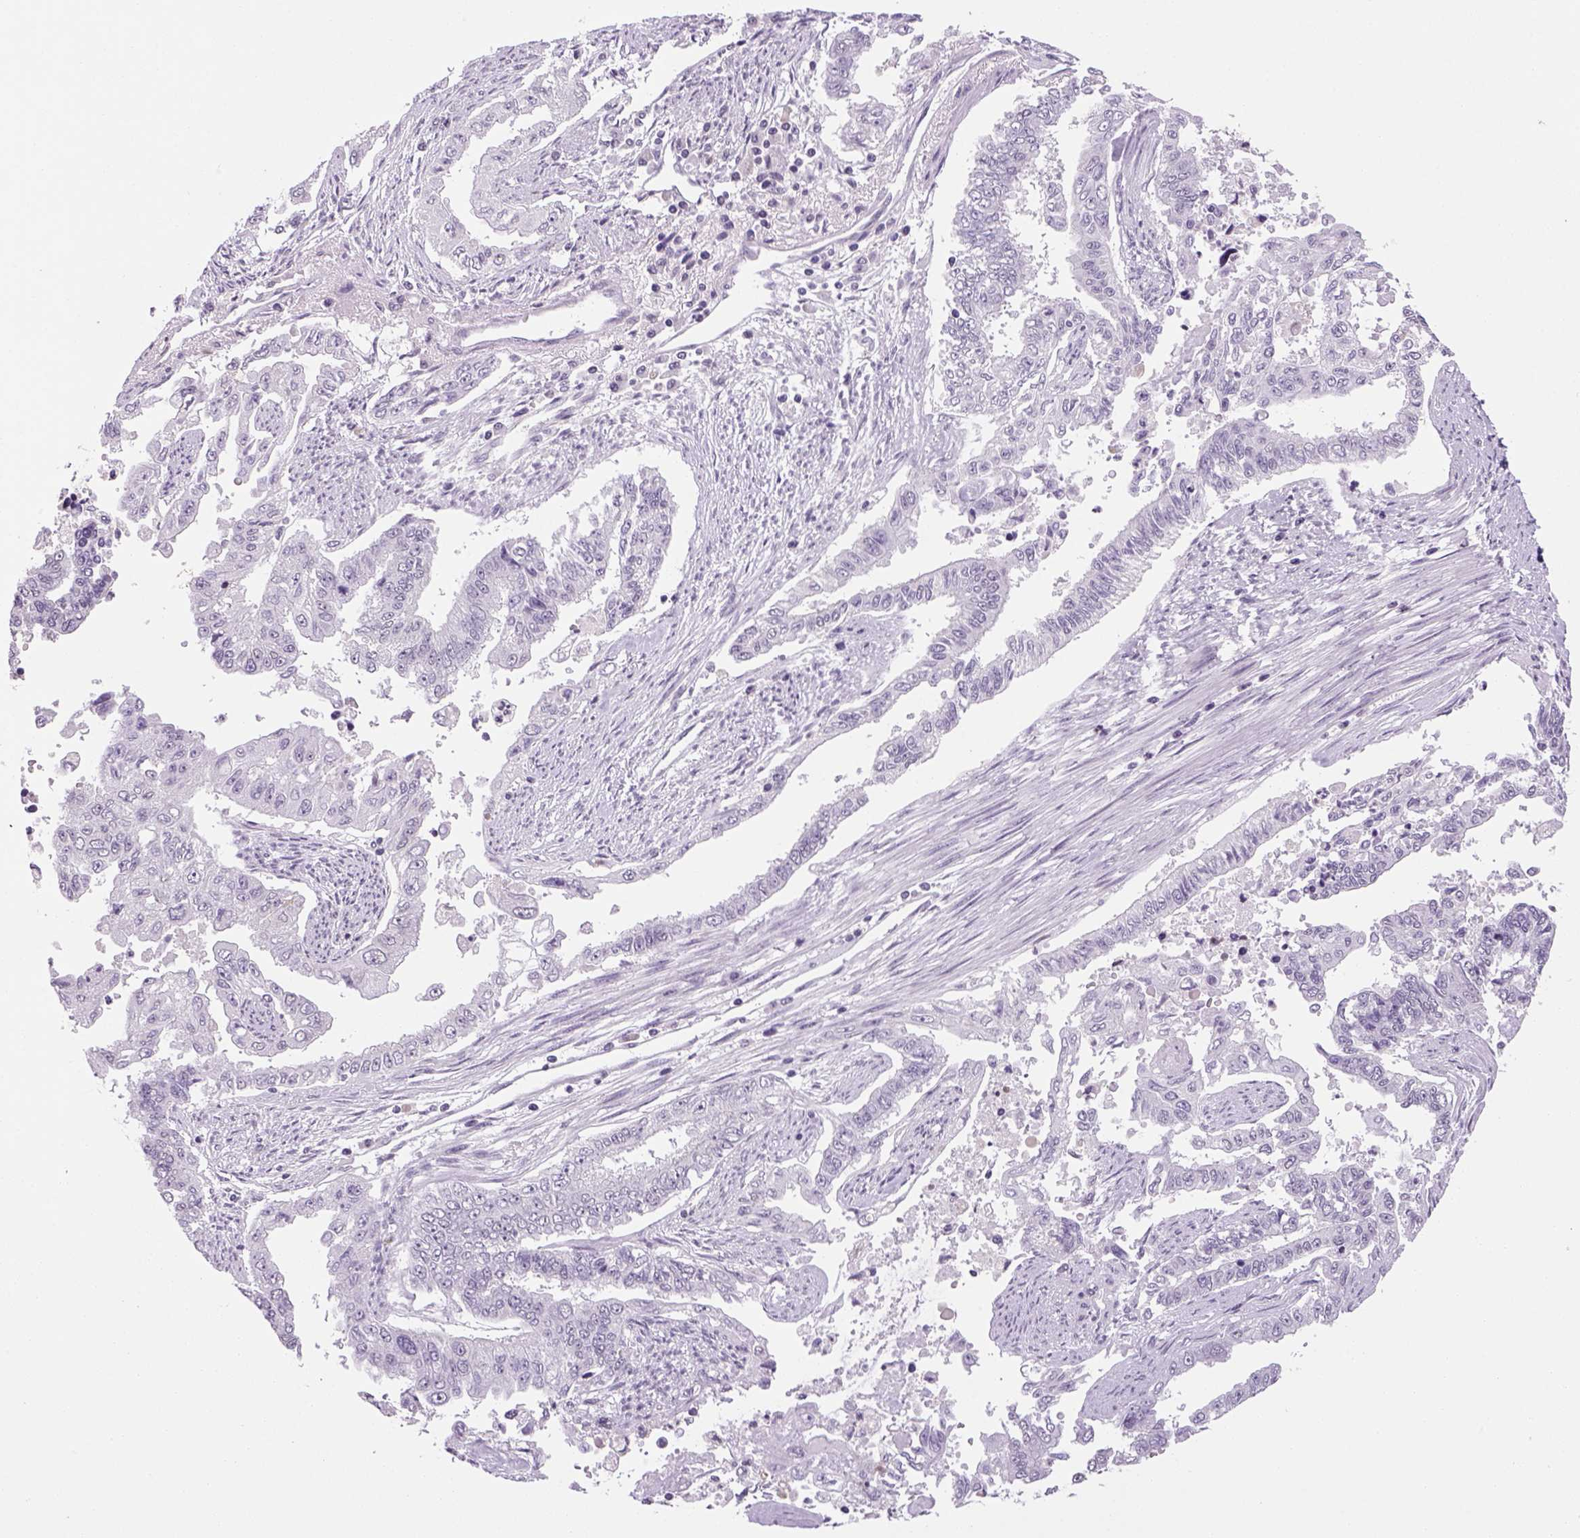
{"staining": {"intensity": "negative", "quantity": "none", "location": "none"}, "tissue": "endometrial cancer", "cell_type": "Tumor cells", "image_type": "cancer", "snomed": [{"axis": "morphology", "description": "Adenocarcinoma, NOS"}, {"axis": "topography", "description": "Uterus"}], "caption": "Photomicrograph shows no significant protein staining in tumor cells of endometrial cancer.", "gene": "PRRT1", "patient": {"sex": "female", "age": 59}}